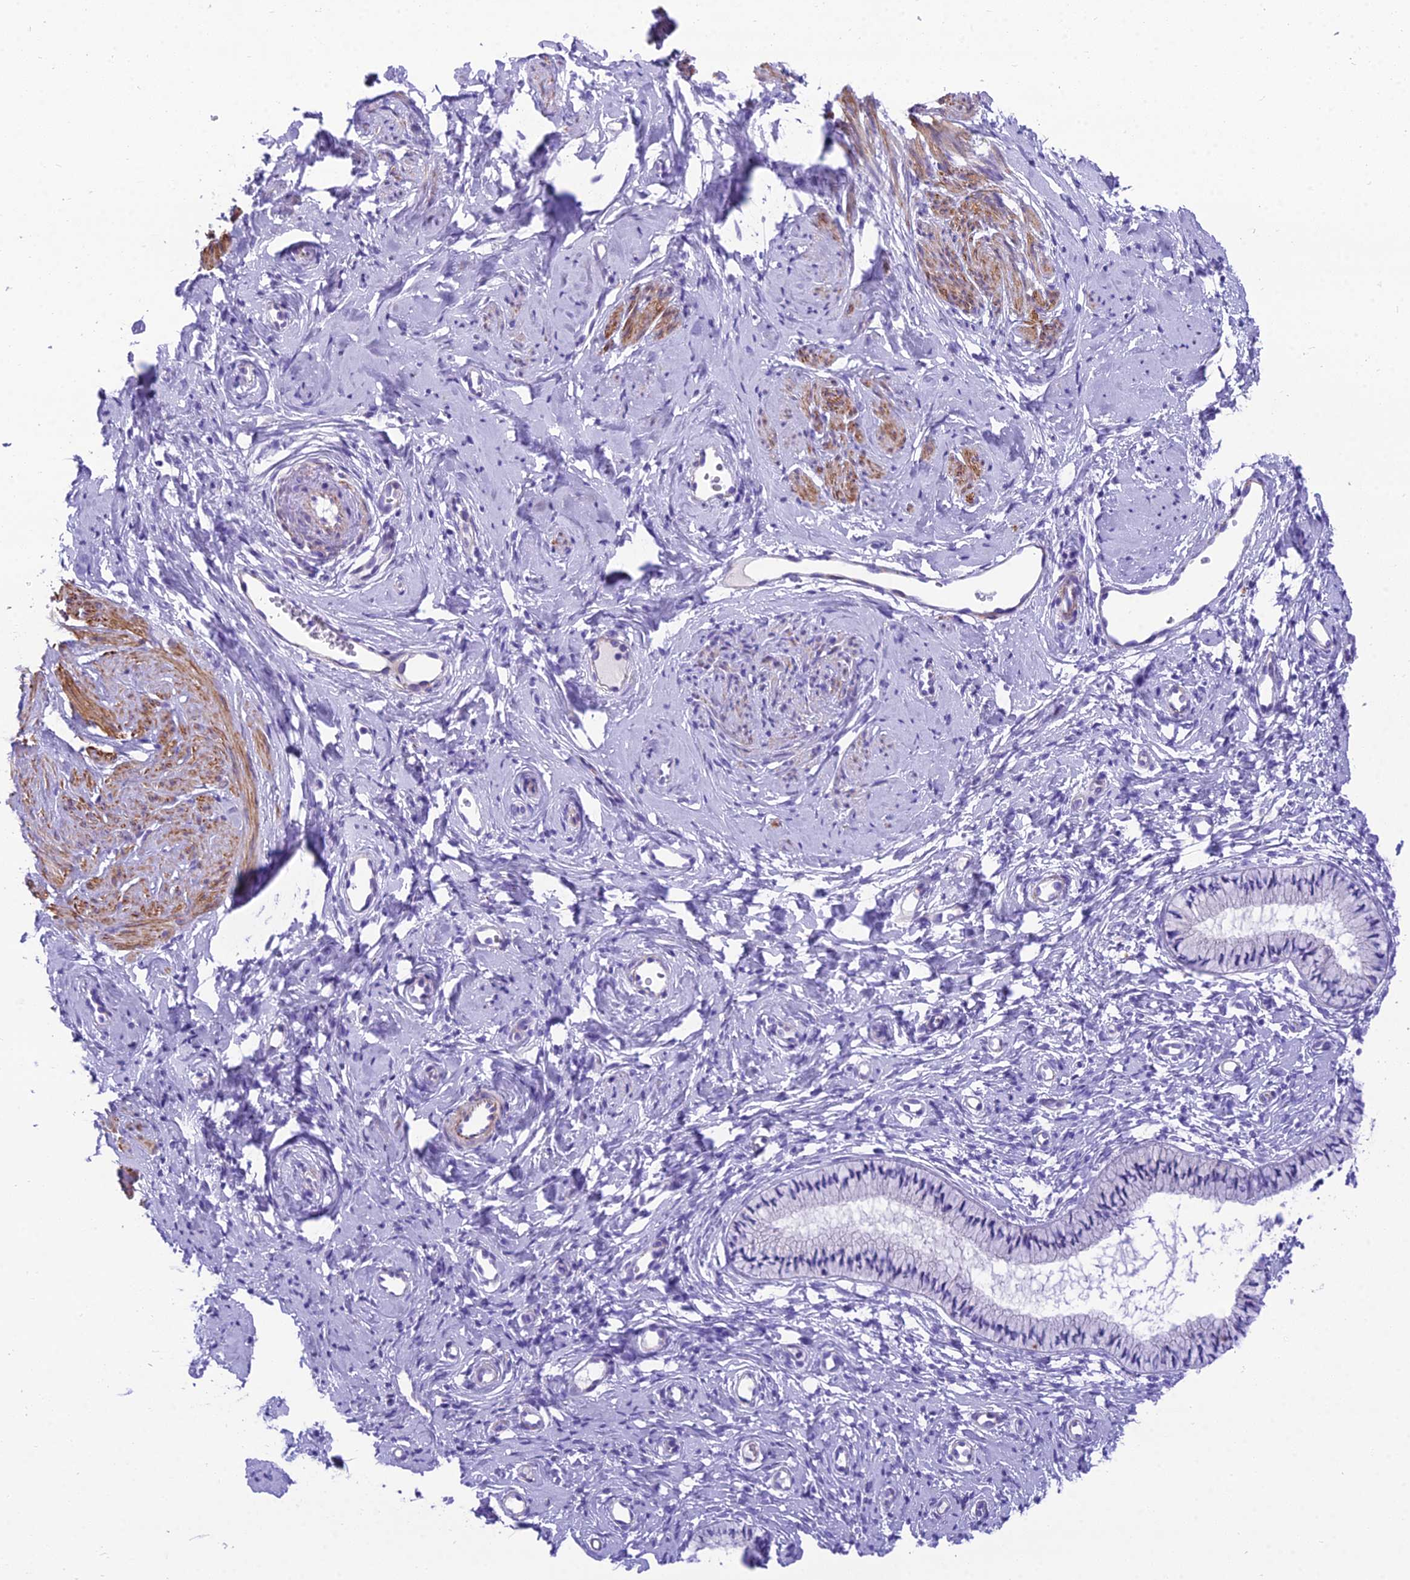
{"staining": {"intensity": "negative", "quantity": "none", "location": "none"}, "tissue": "cervix", "cell_type": "Glandular cells", "image_type": "normal", "snomed": [{"axis": "morphology", "description": "Normal tissue, NOS"}, {"axis": "topography", "description": "Cervix"}], "caption": "This is an immunohistochemistry (IHC) image of unremarkable human cervix. There is no staining in glandular cells.", "gene": "GFRA1", "patient": {"sex": "female", "age": 57}}